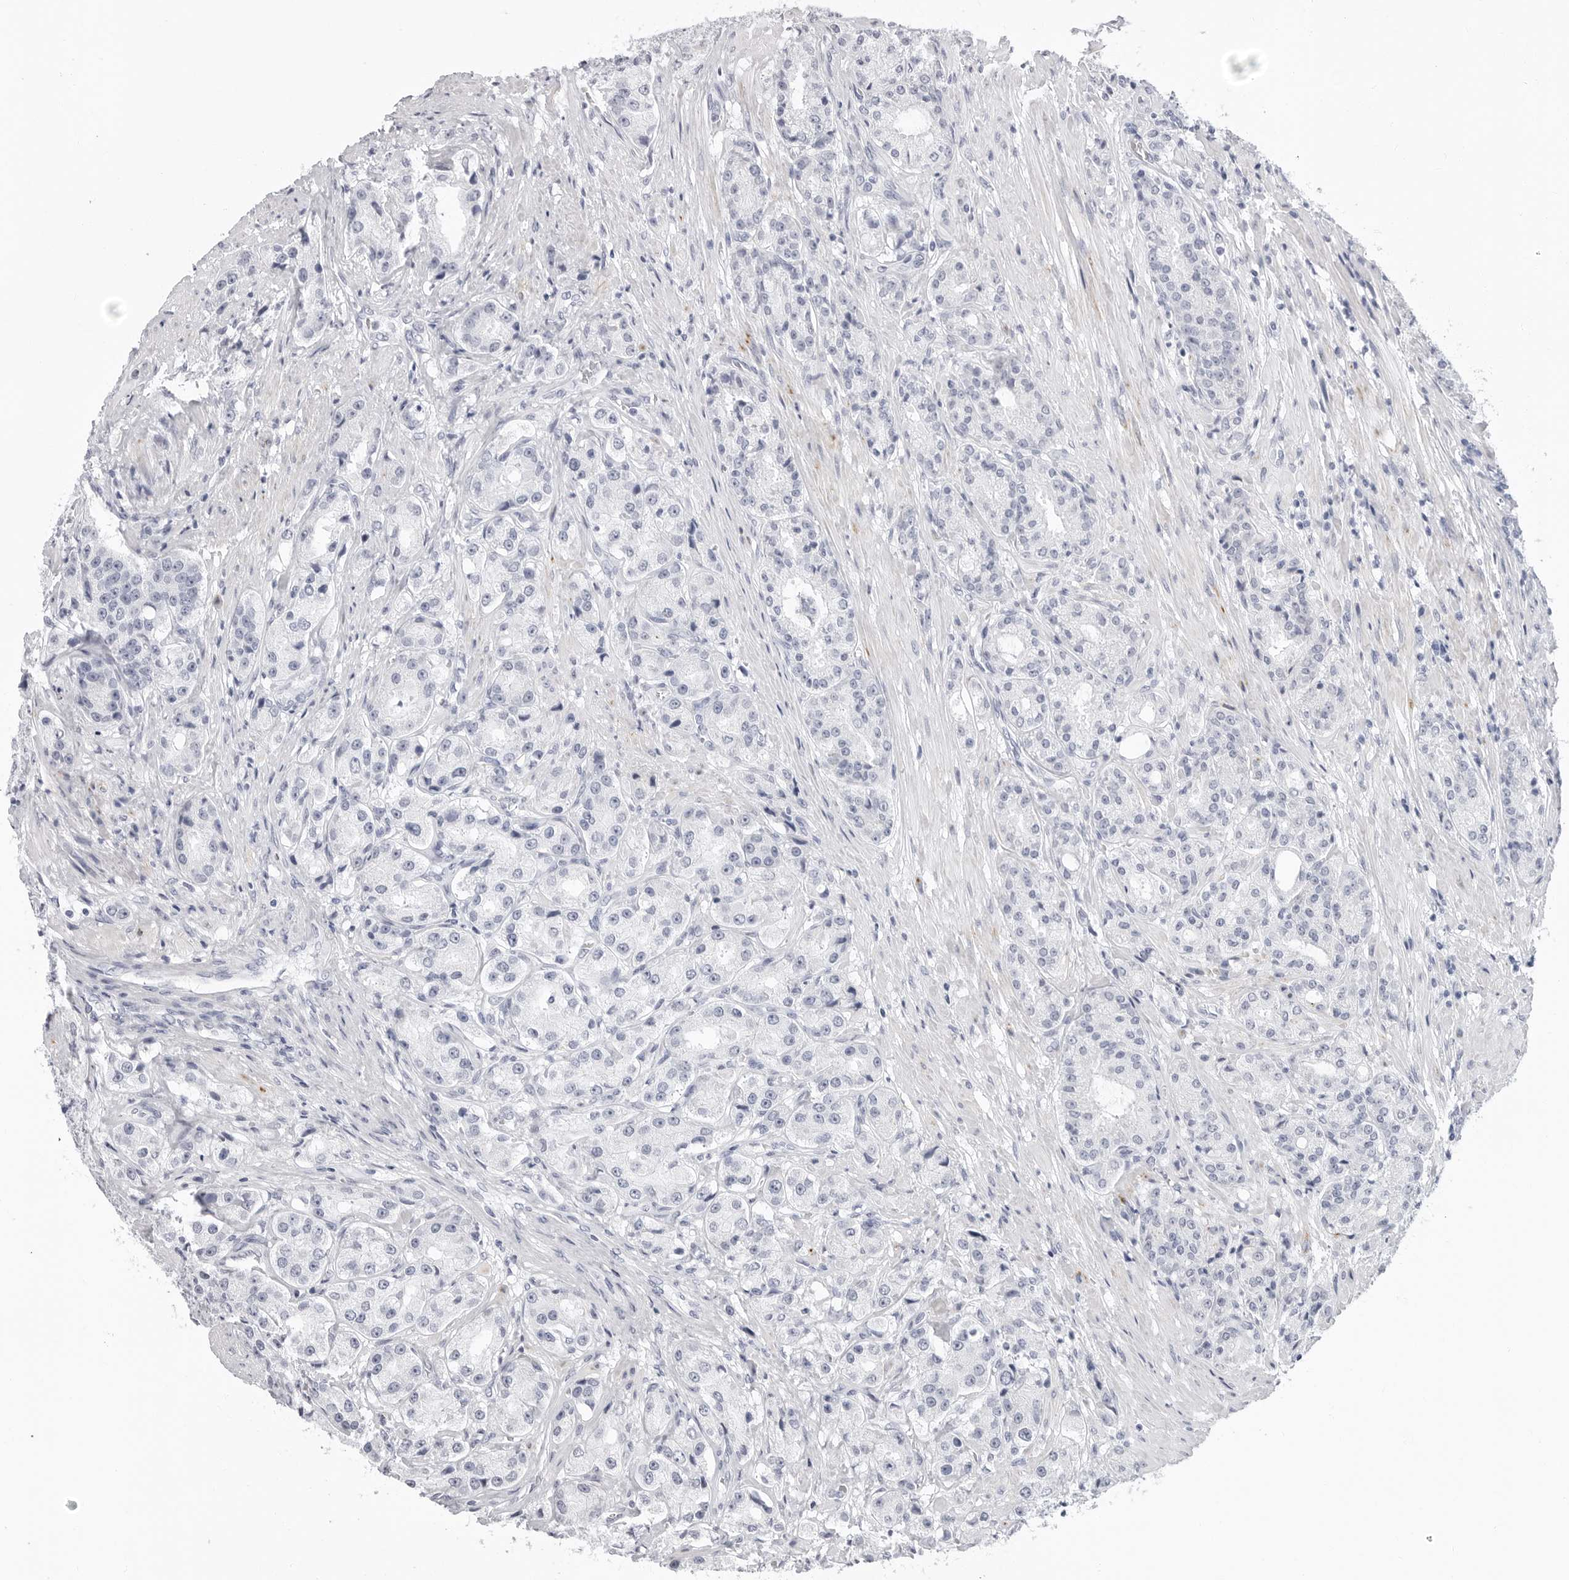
{"staining": {"intensity": "negative", "quantity": "none", "location": "none"}, "tissue": "prostate cancer", "cell_type": "Tumor cells", "image_type": "cancer", "snomed": [{"axis": "morphology", "description": "Adenocarcinoma, High grade"}, {"axis": "topography", "description": "Prostate"}], "caption": "The immunohistochemistry (IHC) photomicrograph has no significant staining in tumor cells of prostate high-grade adenocarcinoma tissue.", "gene": "ERICH3", "patient": {"sex": "male", "age": 60}}